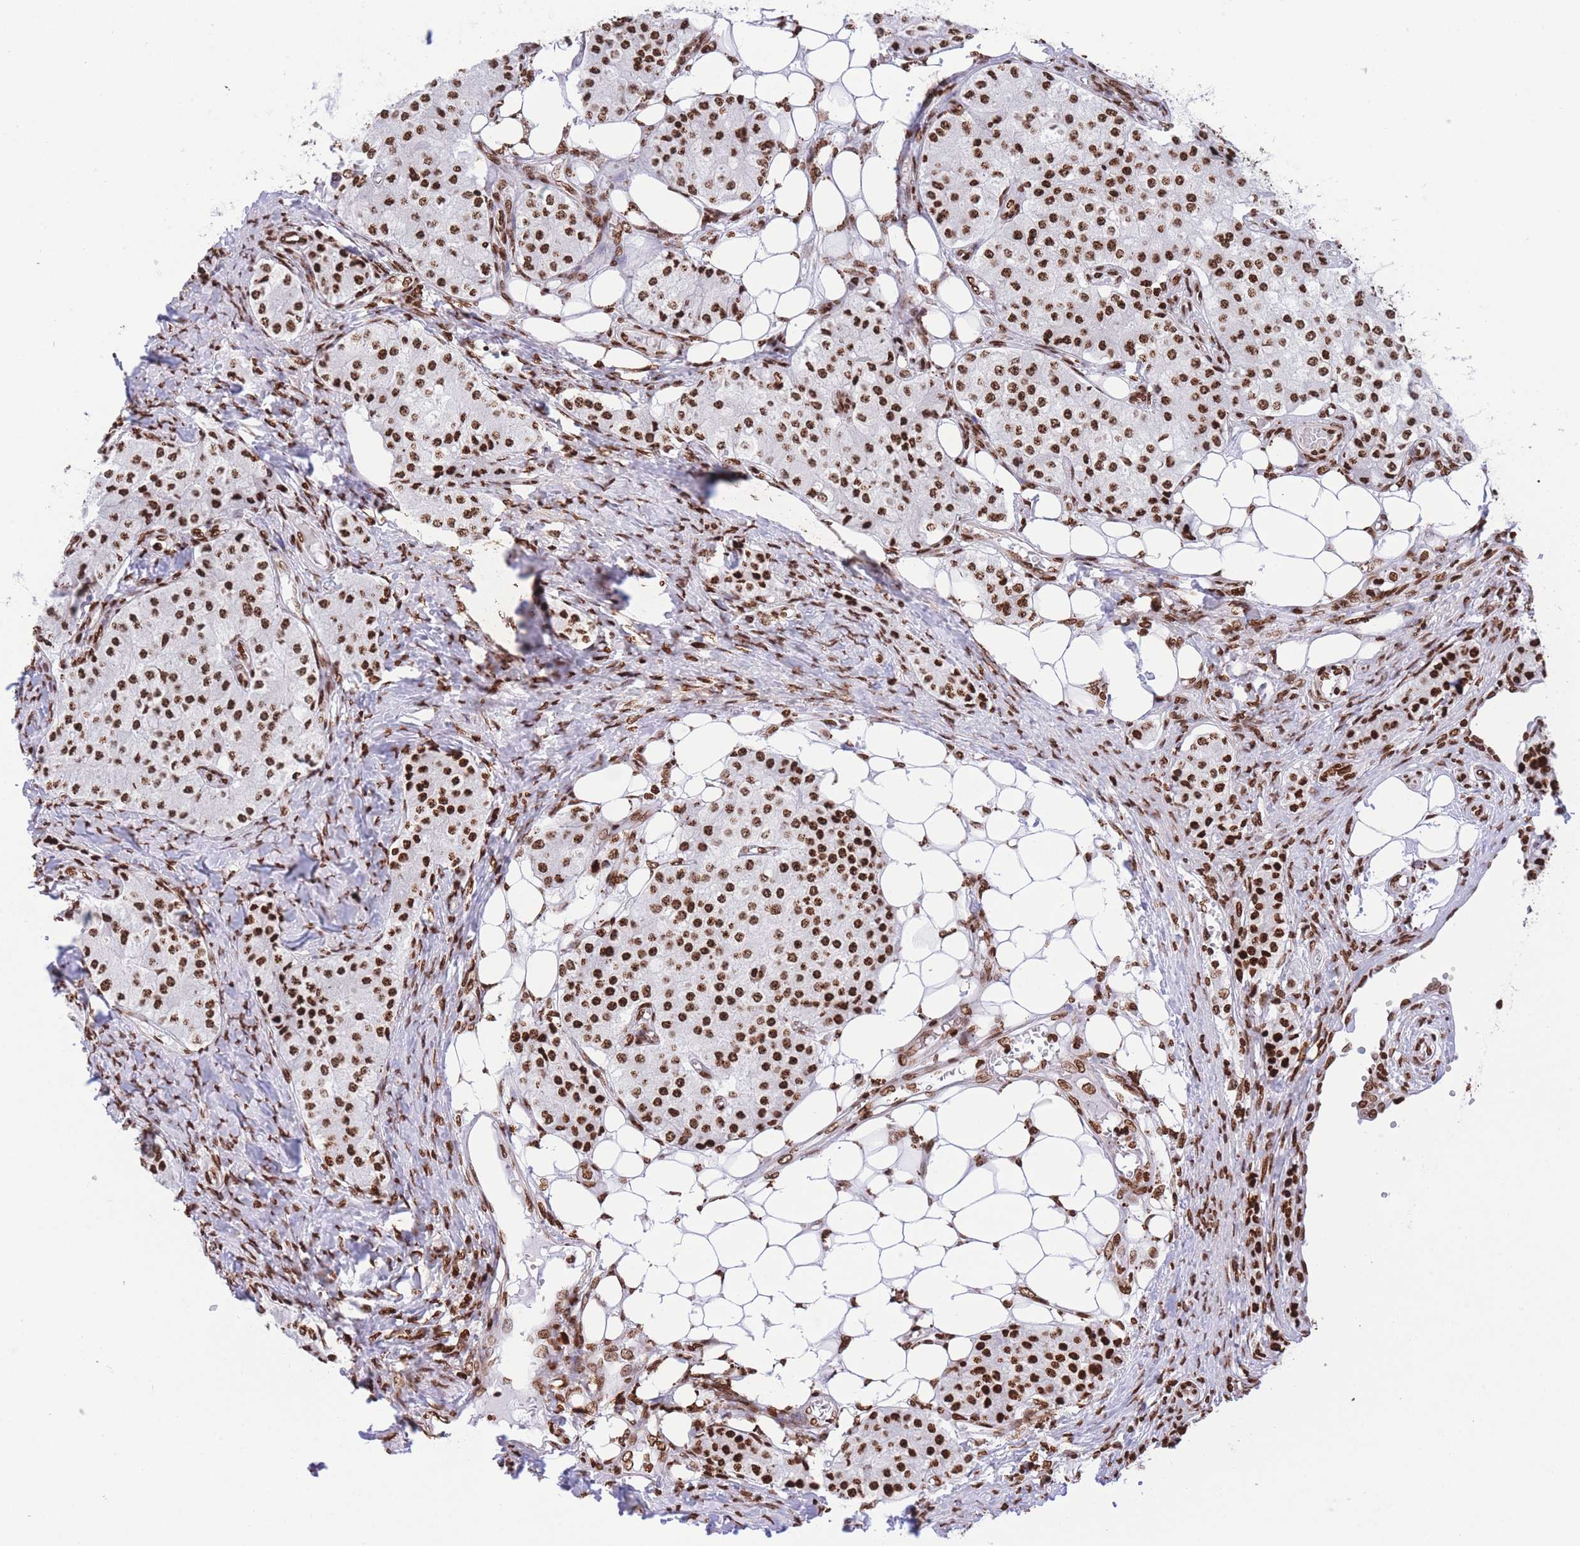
{"staining": {"intensity": "strong", "quantity": ">75%", "location": "nuclear"}, "tissue": "carcinoid", "cell_type": "Tumor cells", "image_type": "cancer", "snomed": [{"axis": "morphology", "description": "Carcinoid, malignant, NOS"}, {"axis": "topography", "description": "Colon"}], "caption": "The image reveals a brown stain indicating the presence of a protein in the nuclear of tumor cells in malignant carcinoid.", "gene": "H2BC11", "patient": {"sex": "female", "age": 52}}